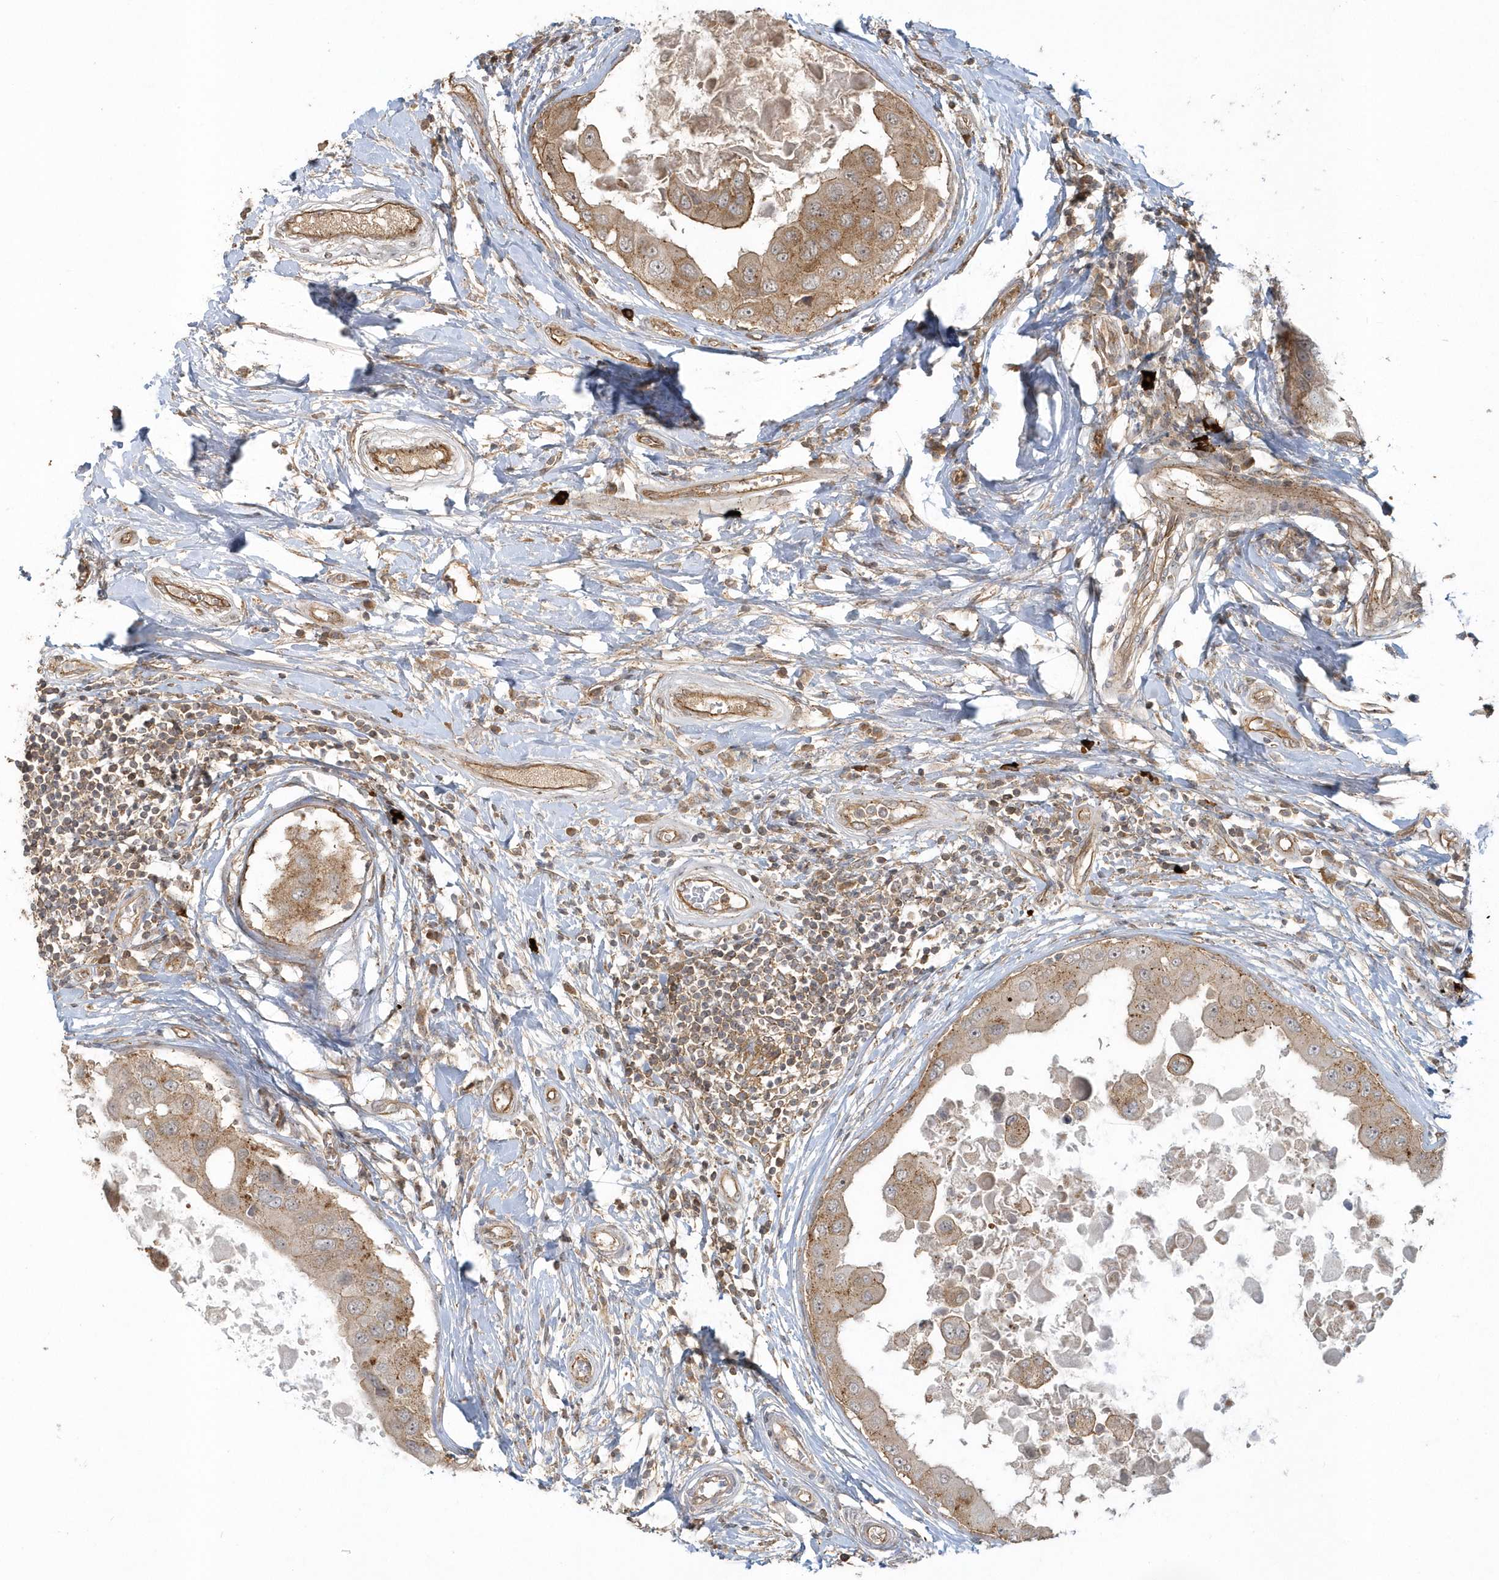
{"staining": {"intensity": "moderate", "quantity": ">75%", "location": "cytoplasmic/membranous"}, "tissue": "breast cancer", "cell_type": "Tumor cells", "image_type": "cancer", "snomed": [{"axis": "morphology", "description": "Duct carcinoma"}, {"axis": "topography", "description": "Breast"}], "caption": "Moderate cytoplasmic/membranous positivity for a protein is present in about >75% of tumor cells of breast cancer (intraductal carcinoma) using IHC.", "gene": "STIM2", "patient": {"sex": "female", "age": 27}}